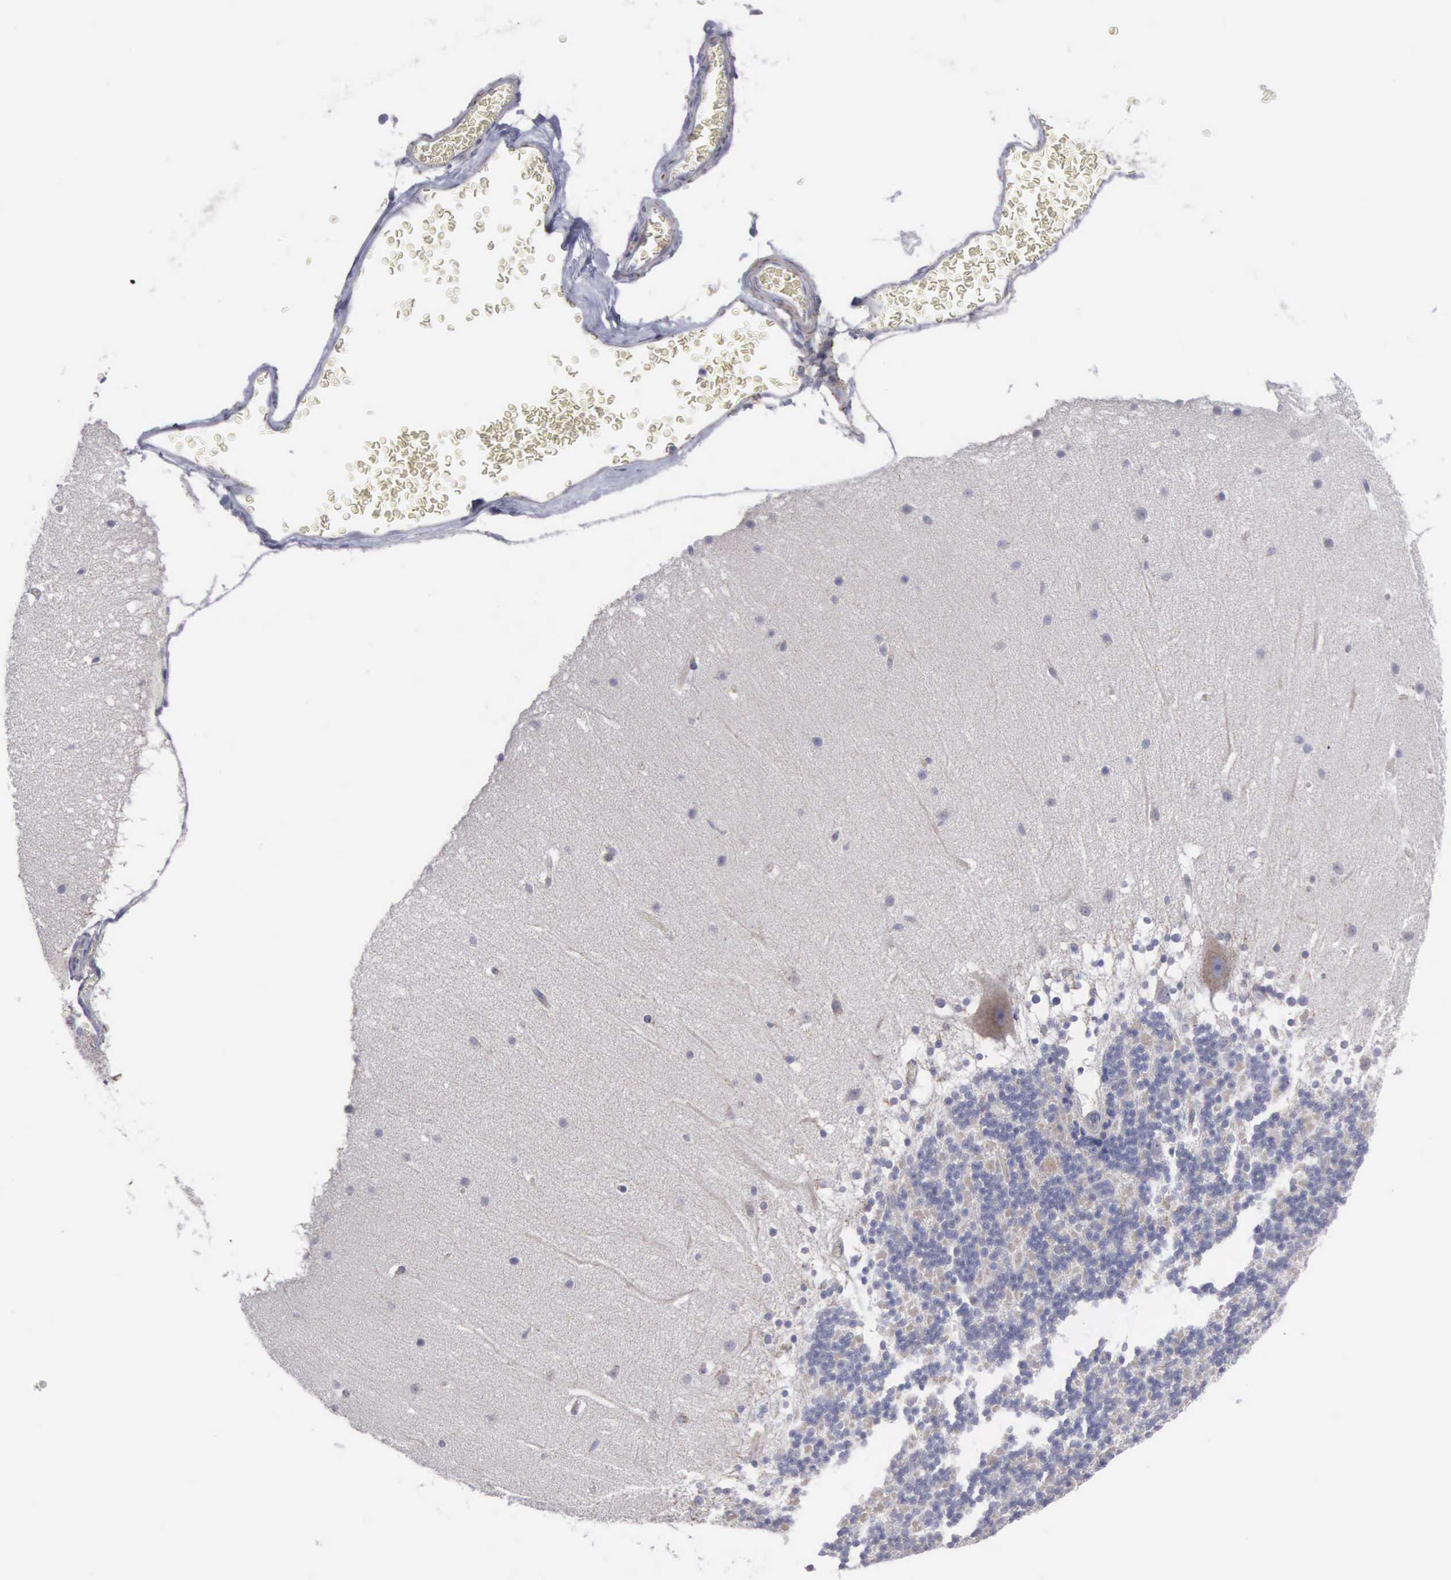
{"staining": {"intensity": "weak", "quantity": "<25%", "location": "cytoplasmic/membranous"}, "tissue": "cerebellum", "cell_type": "Cells in granular layer", "image_type": "normal", "snomed": [{"axis": "morphology", "description": "Normal tissue, NOS"}, {"axis": "topography", "description": "Cerebellum"}], "caption": "The IHC photomicrograph has no significant expression in cells in granular layer of cerebellum.", "gene": "APOOL", "patient": {"sex": "female", "age": 19}}